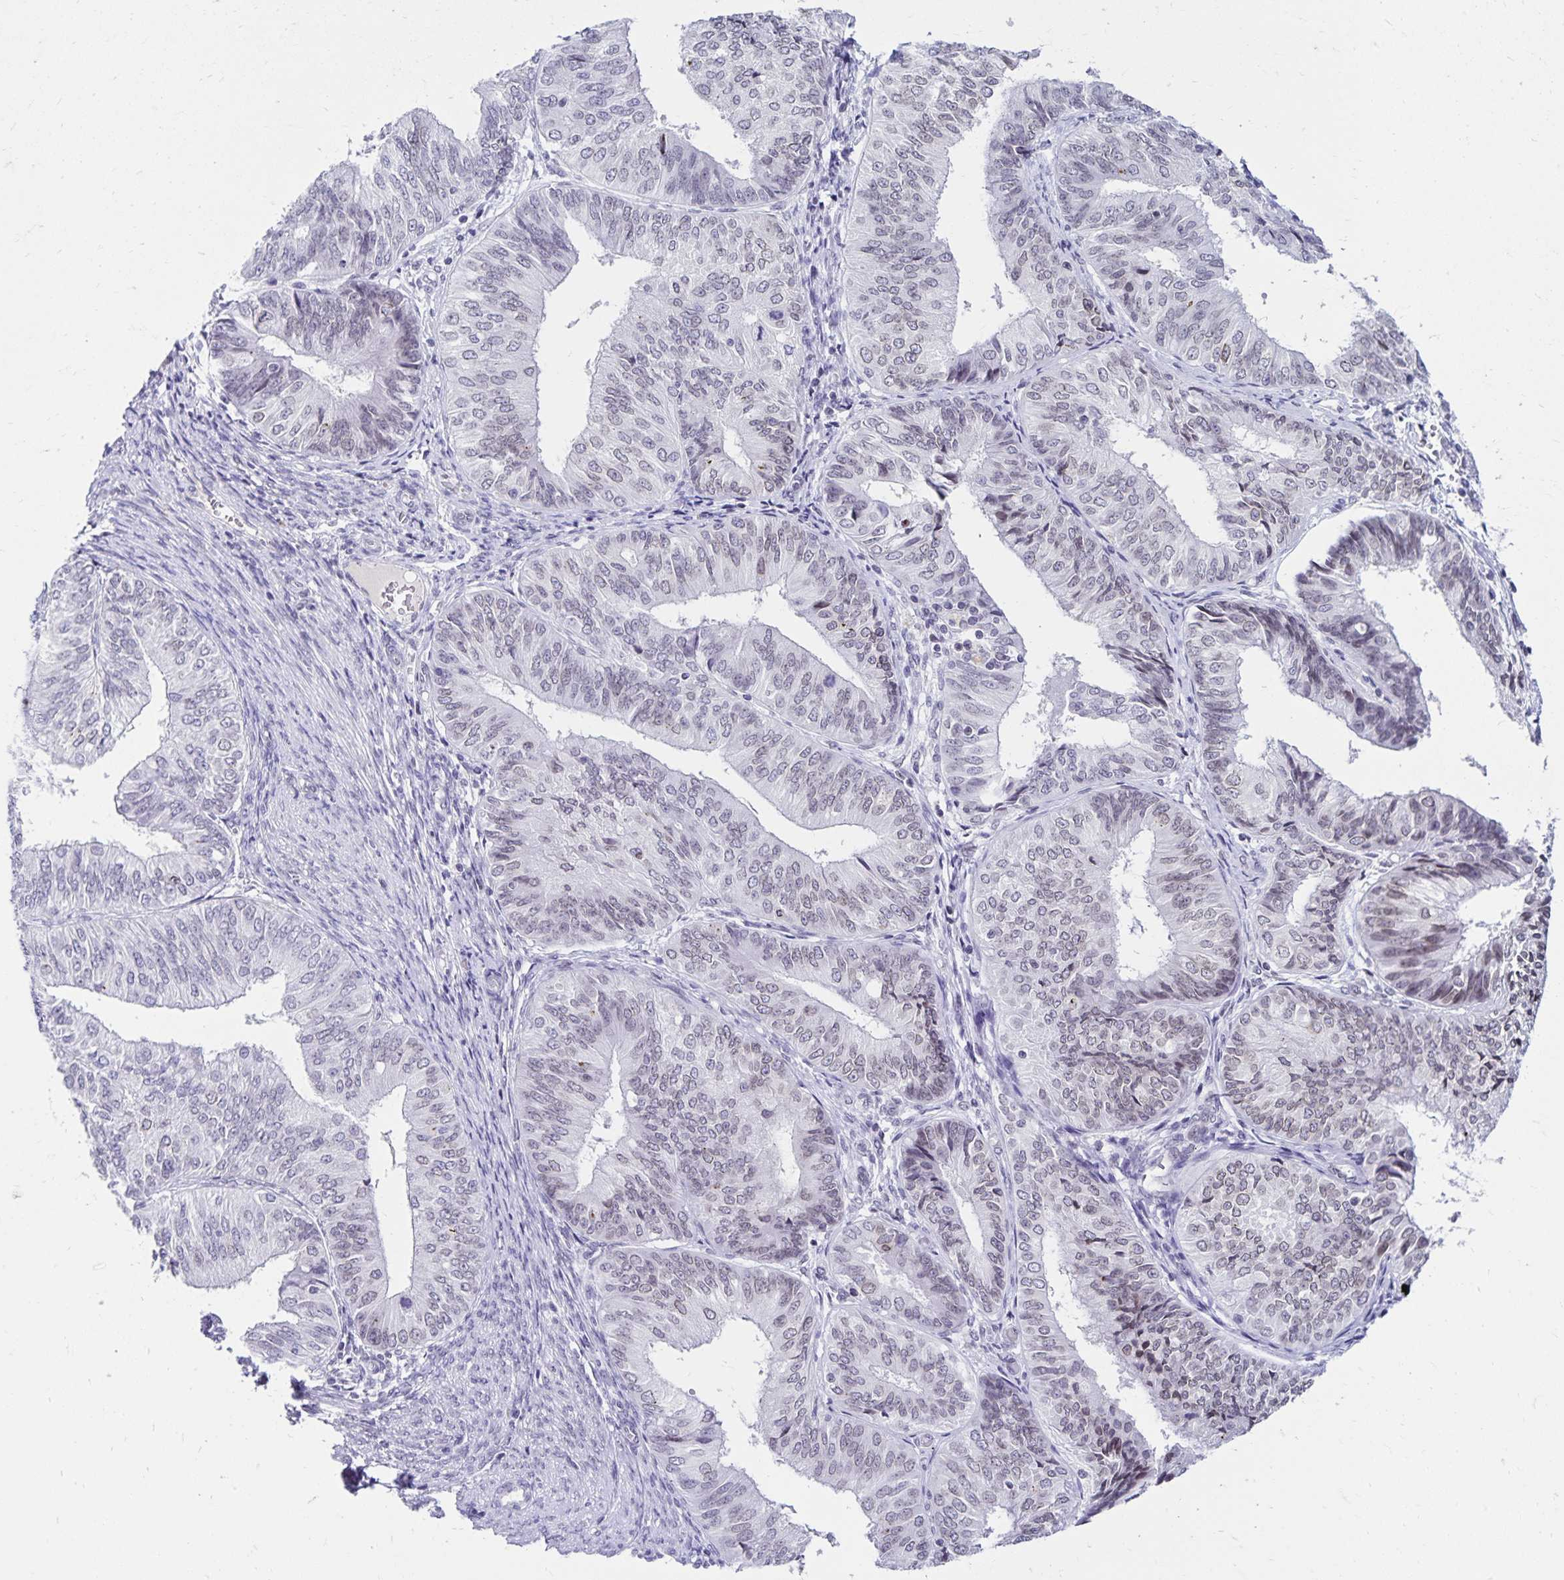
{"staining": {"intensity": "weak", "quantity": "<25%", "location": "nuclear"}, "tissue": "endometrial cancer", "cell_type": "Tumor cells", "image_type": "cancer", "snomed": [{"axis": "morphology", "description": "Adenocarcinoma, NOS"}, {"axis": "topography", "description": "Endometrium"}], "caption": "Histopathology image shows no protein staining in tumor cells of adenocarcinoma (endometrial) tissue.", "gene": "FAM166C", "patient": {"sex": "female", "age": 58}}